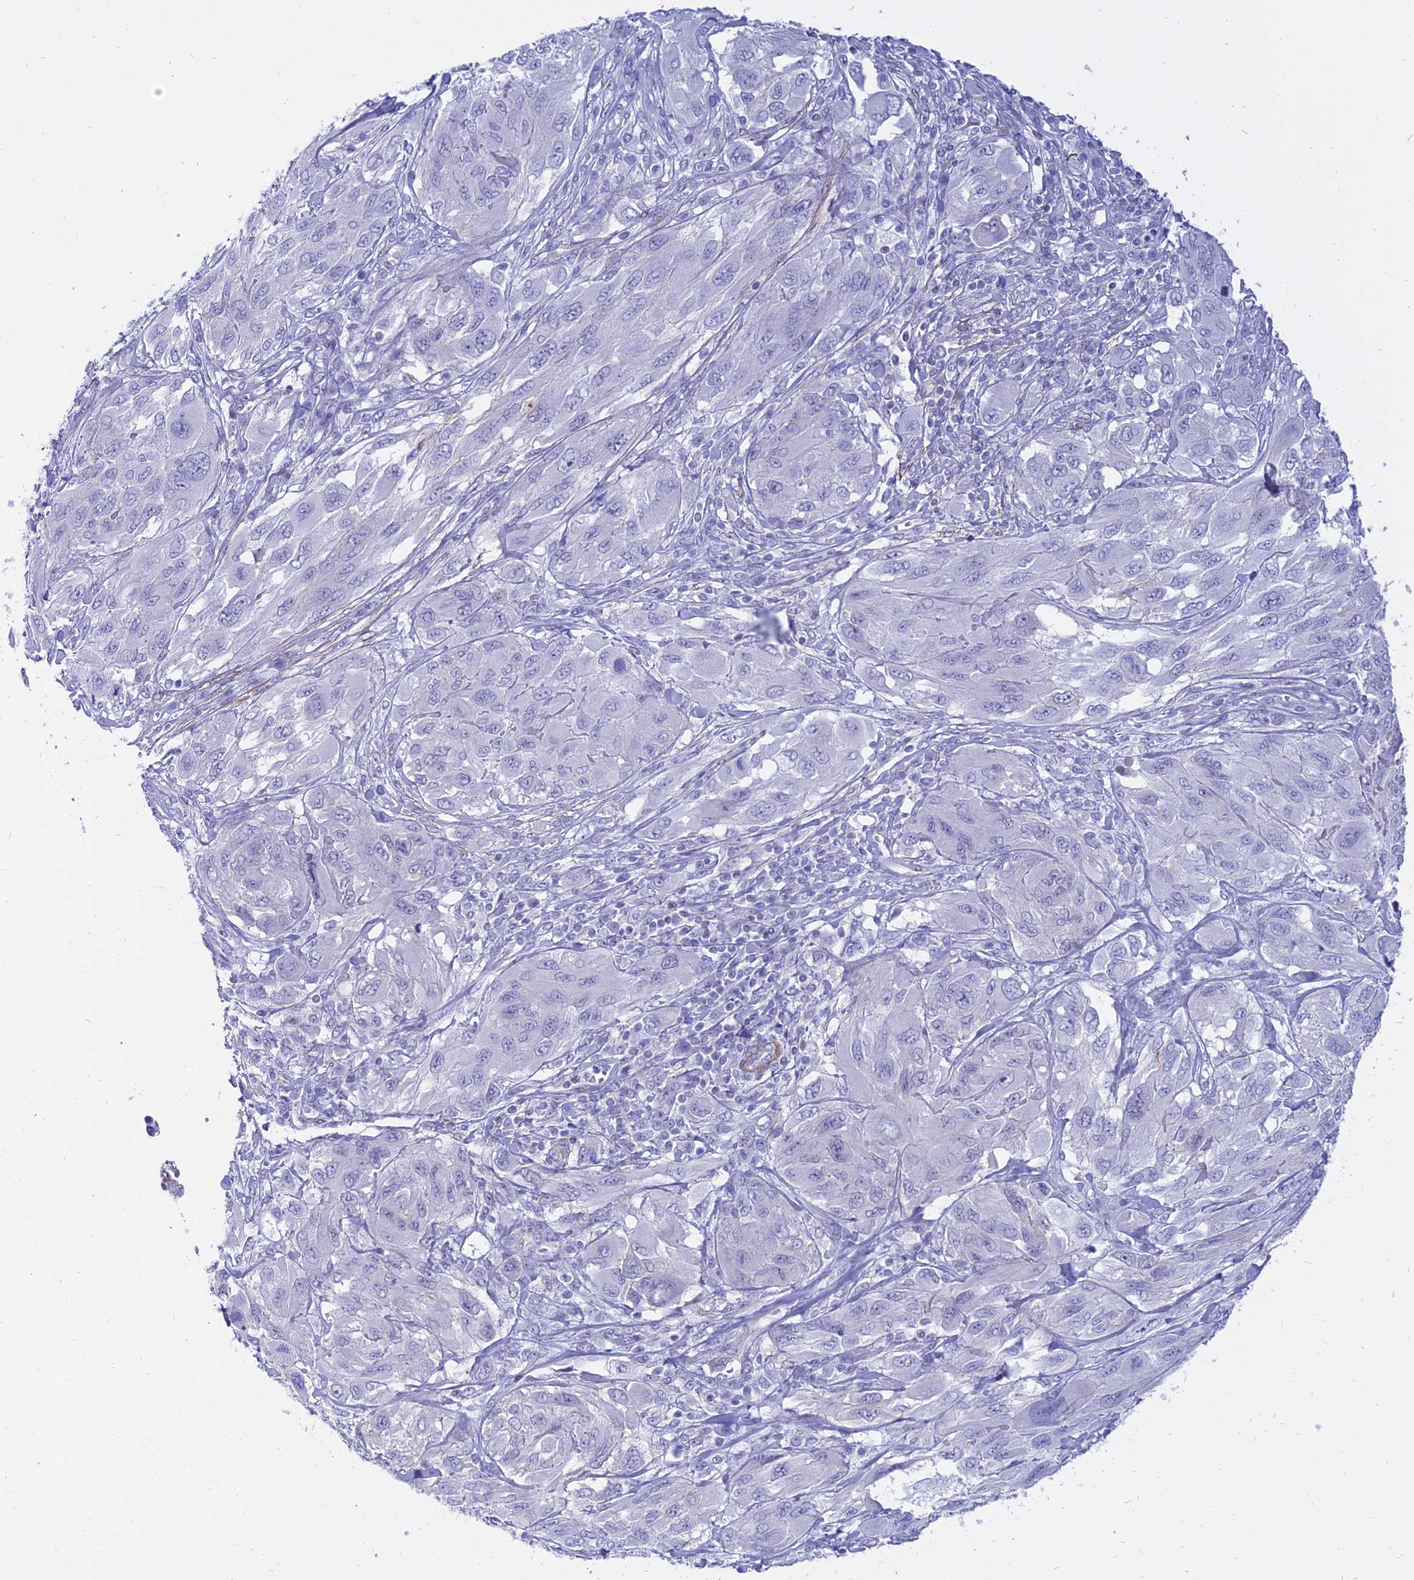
{"staining": {"intensity": "negative", "quantity": "none", "location": "none"}, "tissue": "melanoma", "cell_type": "Tumor cells", "image_type": "cancer", "snomed": [{"axis": "morphology", "description": "Malignant melanoma, NOS"}, {"axis": "topography", "description": "Skin"}], "caption": "Tumor cells show no significant protein staining in malignant melanoma. (Stains: DAB (3,3'-diaminobenzidine) immunohistochemistry with hematoxylin counter stain, Microscopy: brightfield microscopy at high magnification).", "gene": "CENPV", "patient": {"sex": "female", "age": 91}}